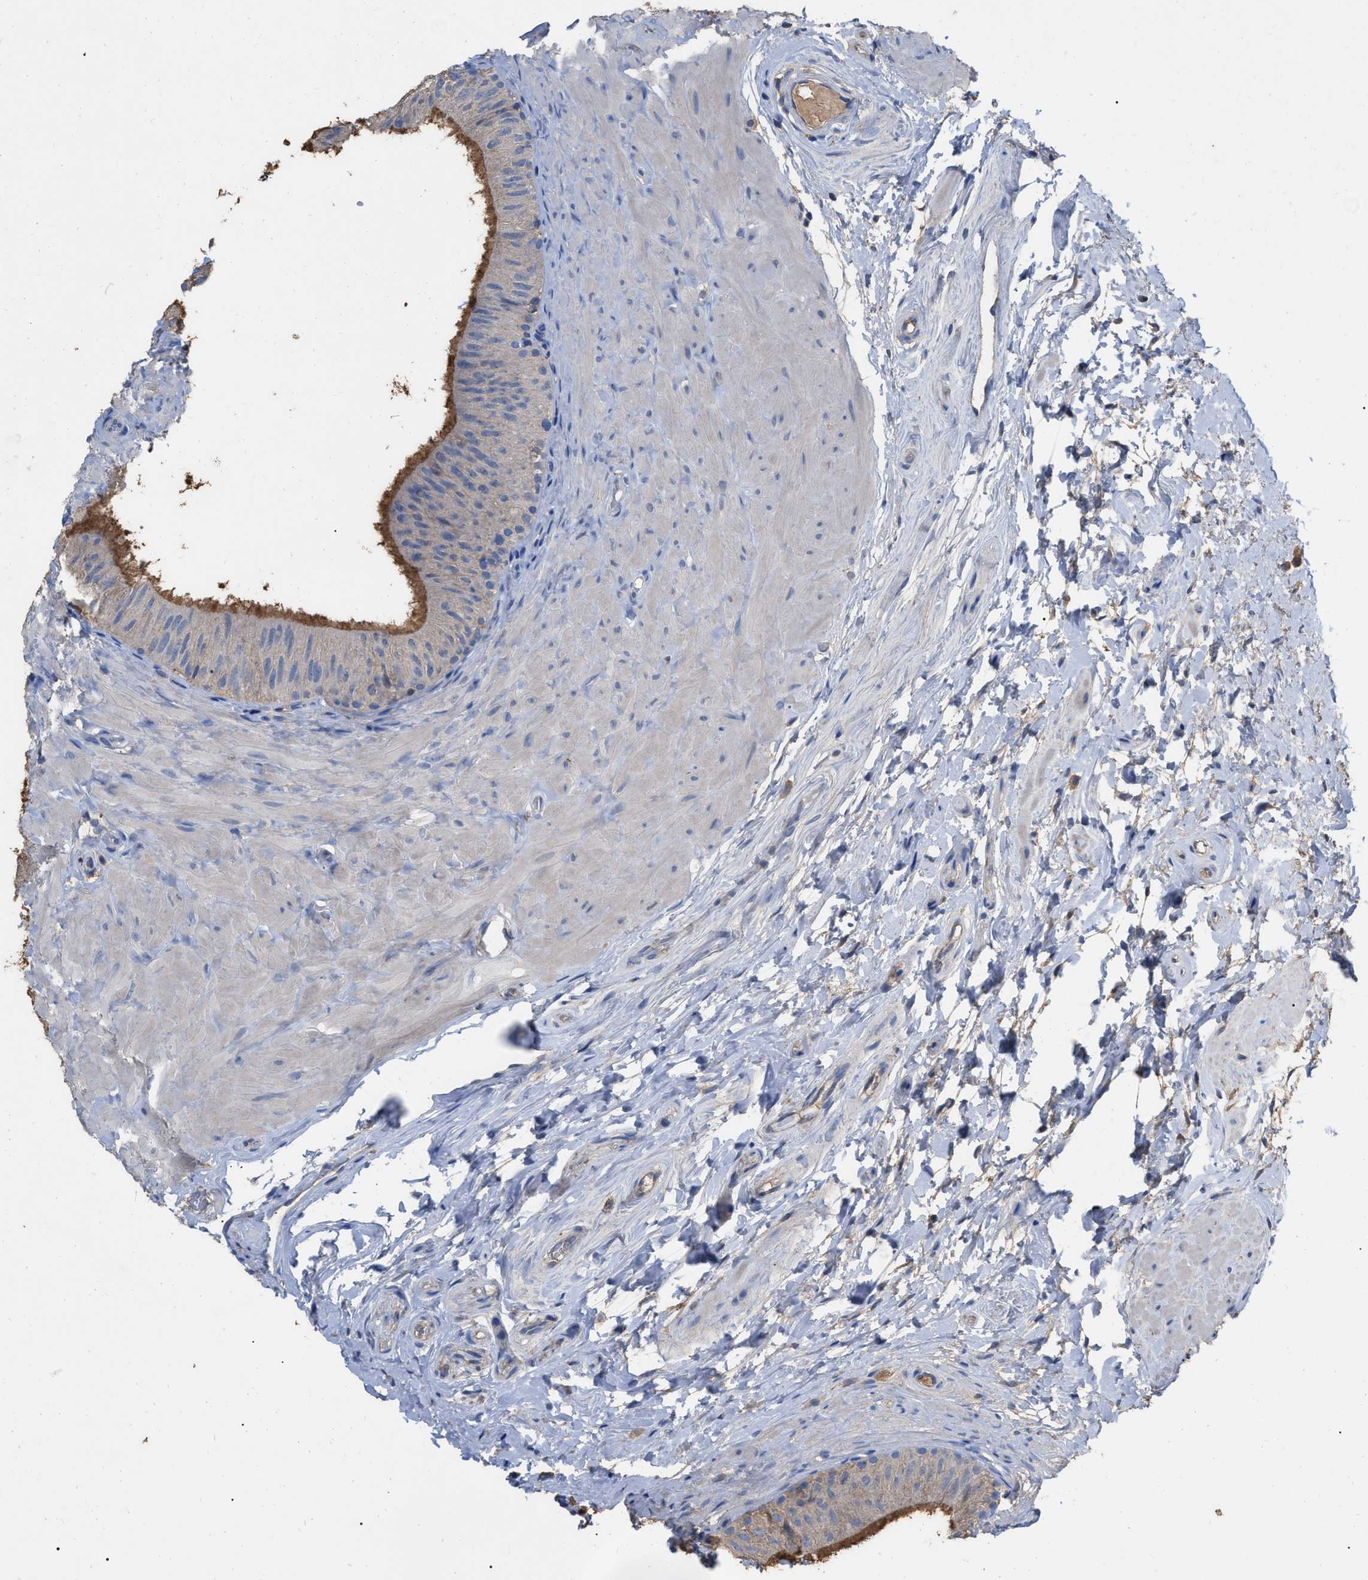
{"staining": {"intensity": "moderate", "quantity": ">75%", "location": "cytoplasmic/membranous"}, "tissue": "epididymis", "cell_type": "Glandular cells", "image_type": "normal", "snomed": [{"axis": "morphology", "description": "Normal tissue, NOS"}, {"axis": "topography", "description": "Epididymis"}], "caption": "Brown immunohistochemical staining in unremarkable epididymis shows moderate cytoplasmic/membranous staining in about >75% of glandular cells. (IHC, brightfield microscopy, high magnification).", "gene": "GPR179", "patient": {"sex": "male", "age": 34}}